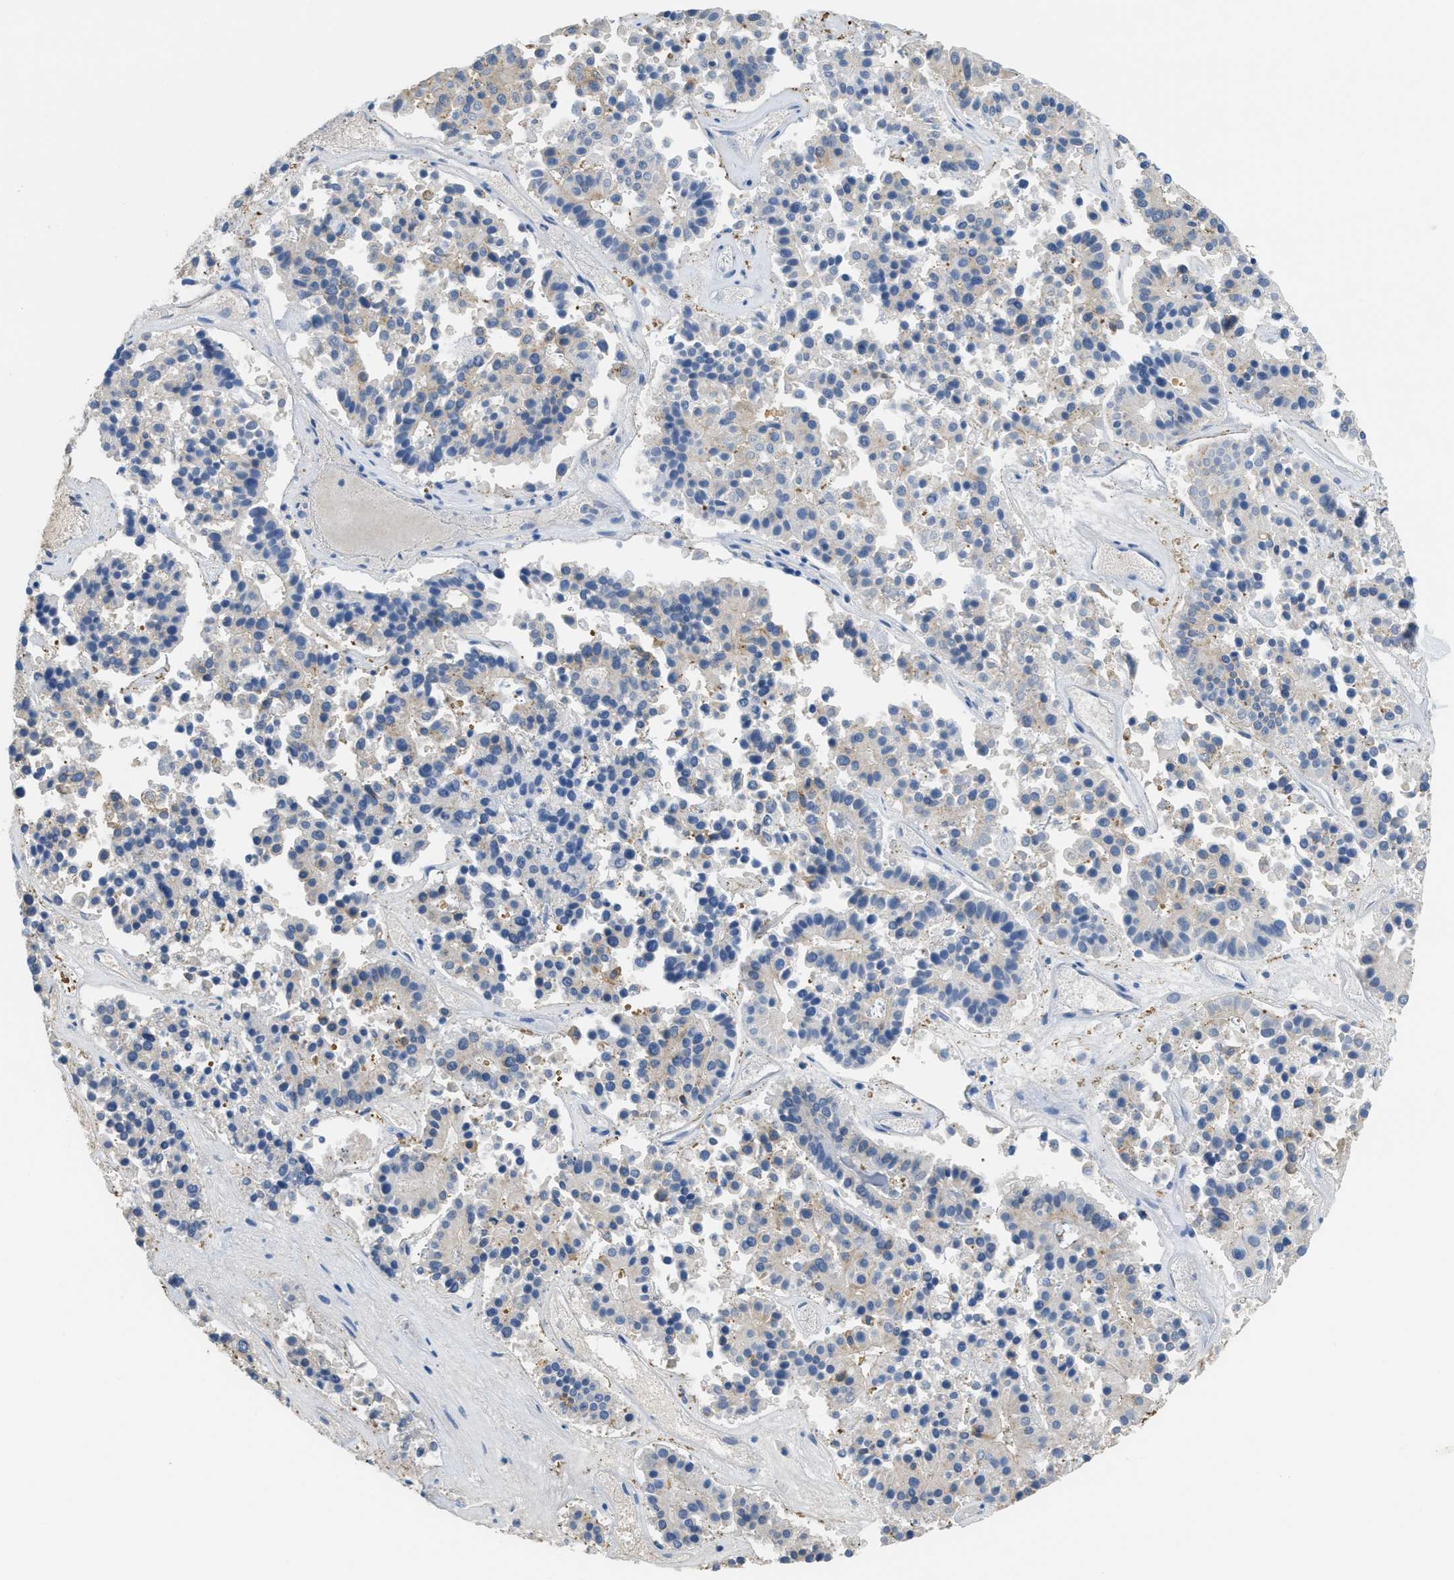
{"staining": {"intensity": "negative", "quantity": "none", "location": "none"}, "tissue": "pancreatic cancer", "cell_type": "Tumor cells", "image_type": "cancer", "snomed": [{"axis": "morphology", "description": "Adenocarcinoma, NOS"}, {"axis": "topography", "description": "Pancreas"}], "caption": "Pancreatic cancer was stained to show a protein in brown. There is no significant positivity in tumor cells.", "gene": "ASGR1", "patient": {"sex": "male", "age": 50}}